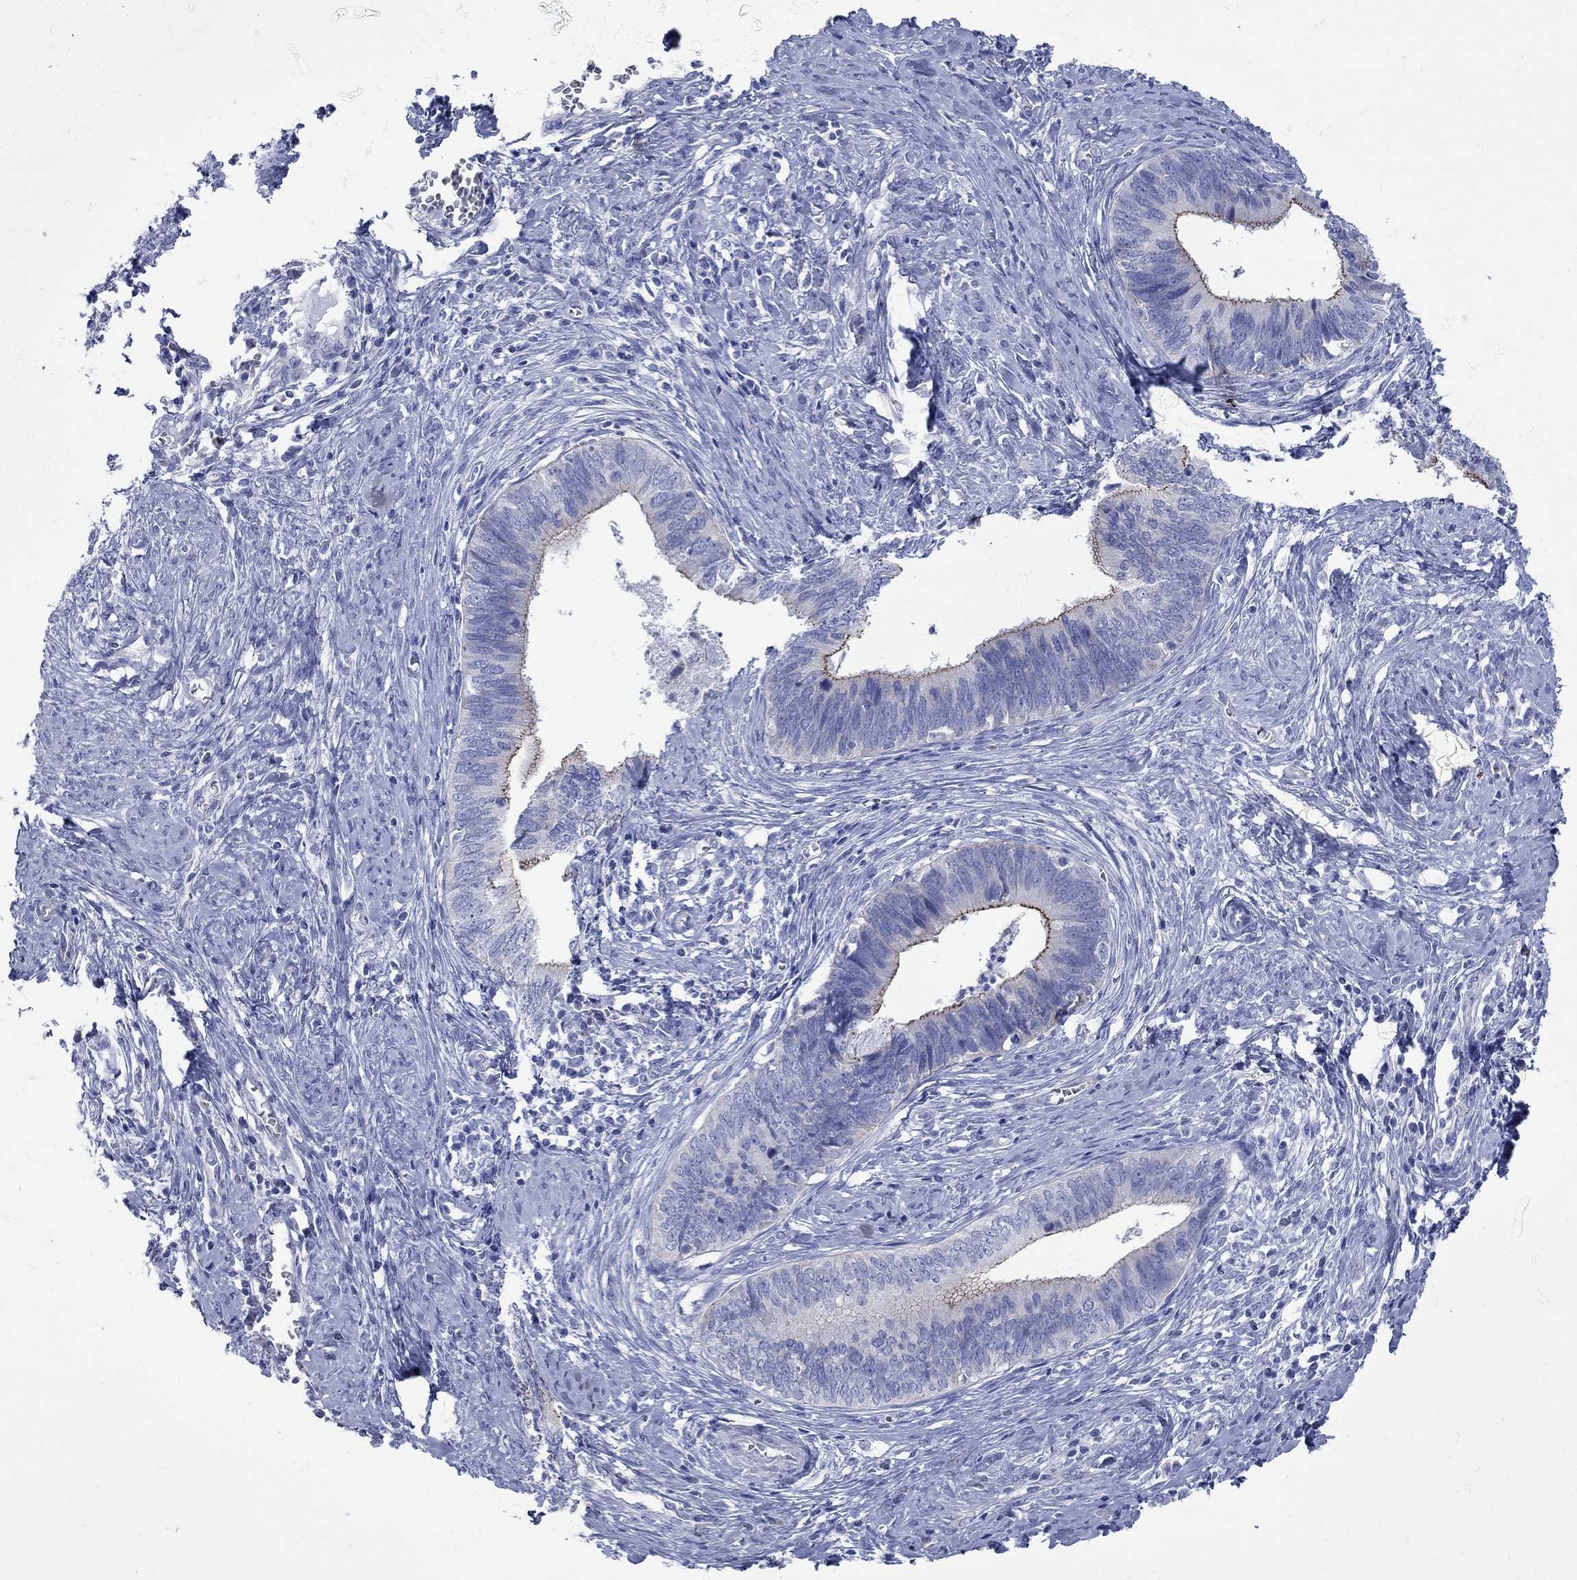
{"staining": {"intensity": "moderate", "quantity": "<25%", "location": "cytoplasmic/membranous"}, "tissue": "cervical cancer", "cell_type": "Tumor cells", "image_type": "cancer", "snomed": [{"axis": "morphology", "description": "Adenocarcinoma, NOS"}, {"axis": "topography", "description": "Cervix"}], "caption": "Protein expression analysis of adenocarcinoma (cervical) exhibits moderate cytoplasmic/membranous positivity in approximately <25% of tumor cells.", "gene": "PDZD3", "patient": {"sex": "female", "age": 42}}